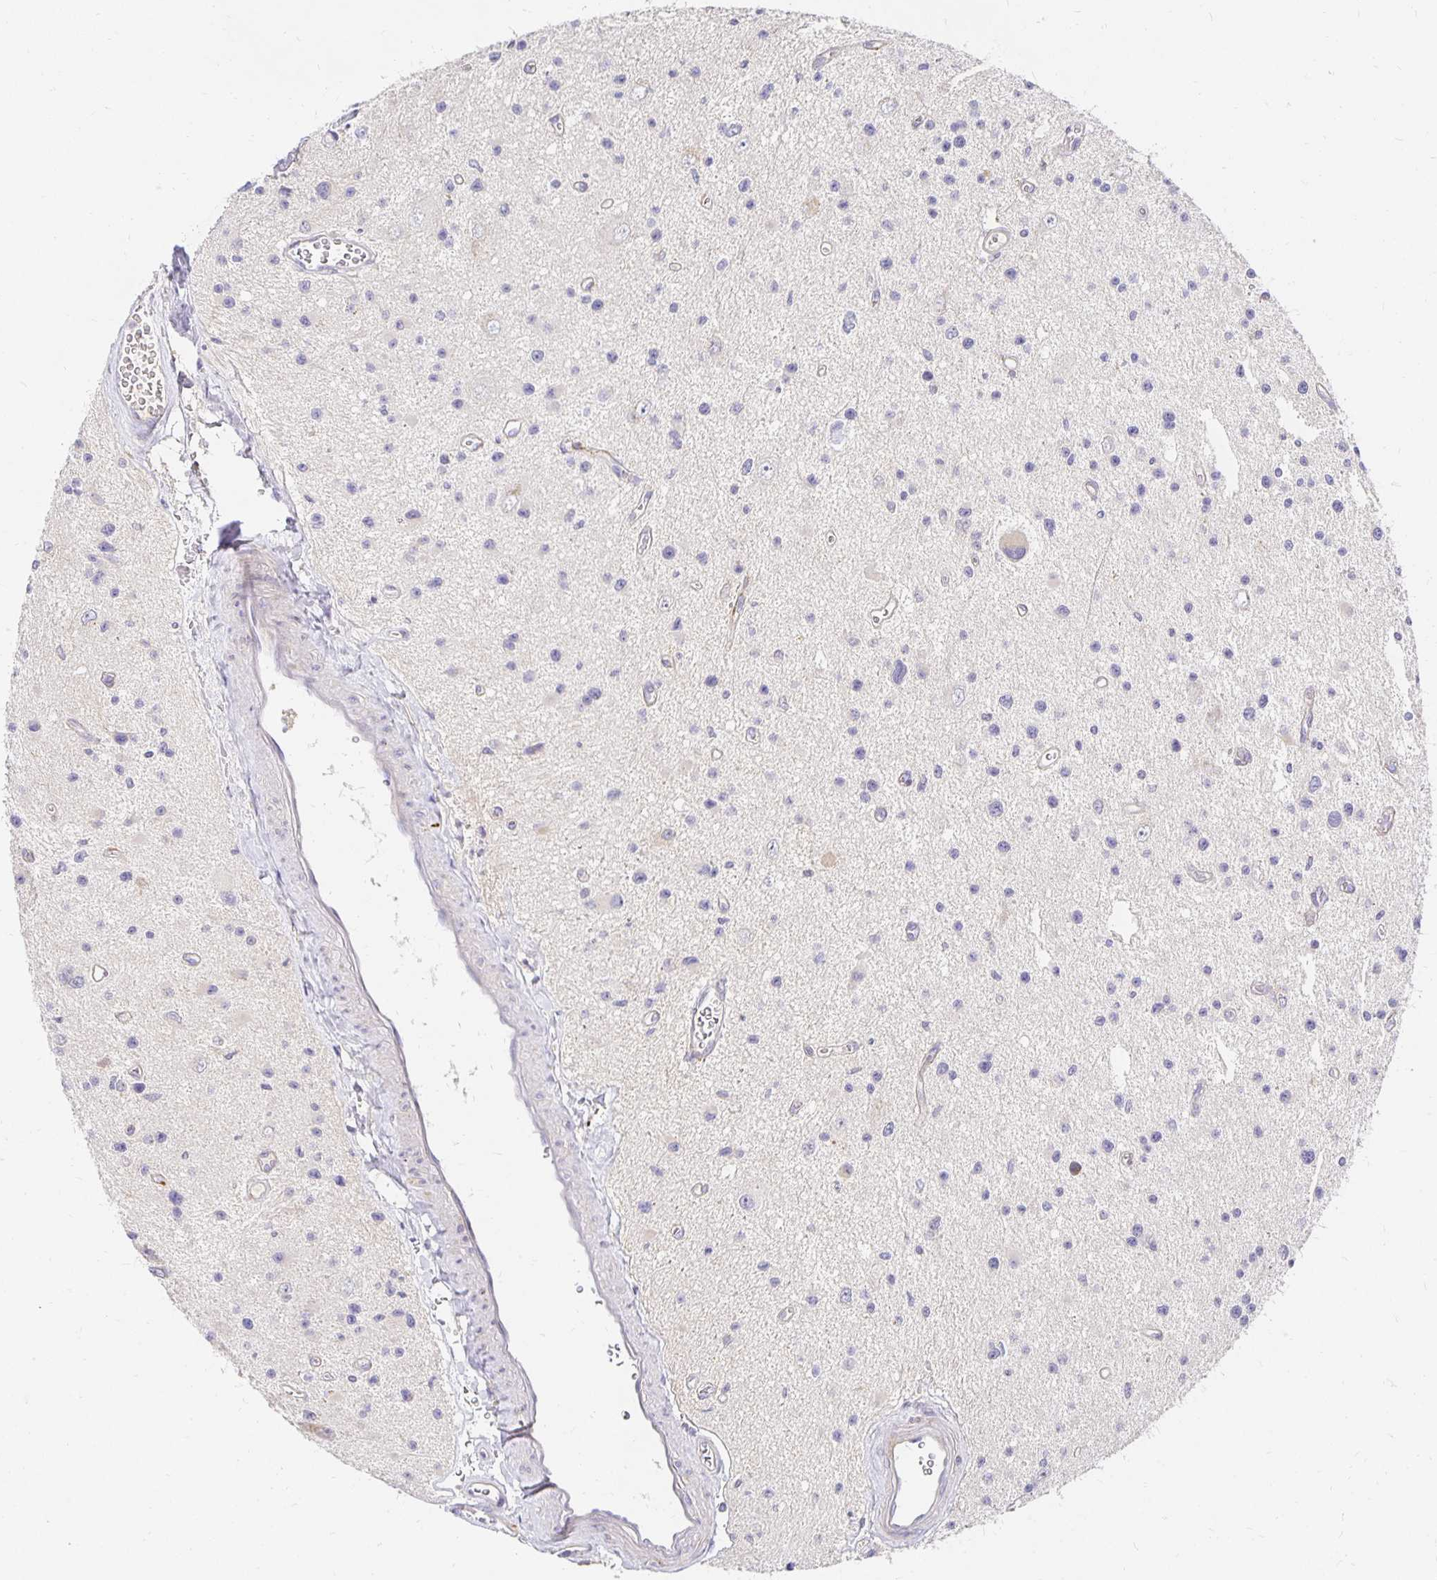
{"staining": {"intensity": "negative", "quantity": "none", "location": "none"}, "tissue": "glioma", "cell_type": "Tumor cells", "image_type": "cancer", "snomed": [{"axis": "morphology", "description": "Glioma, malignant, Low grade"}, {"axis": "topography", "description": "Brain"}], "caption": "IHC of glioma displays no expression in tumor cells.", "gene": "PLOD1", "patient": {"sex": "male", "age": 43}}